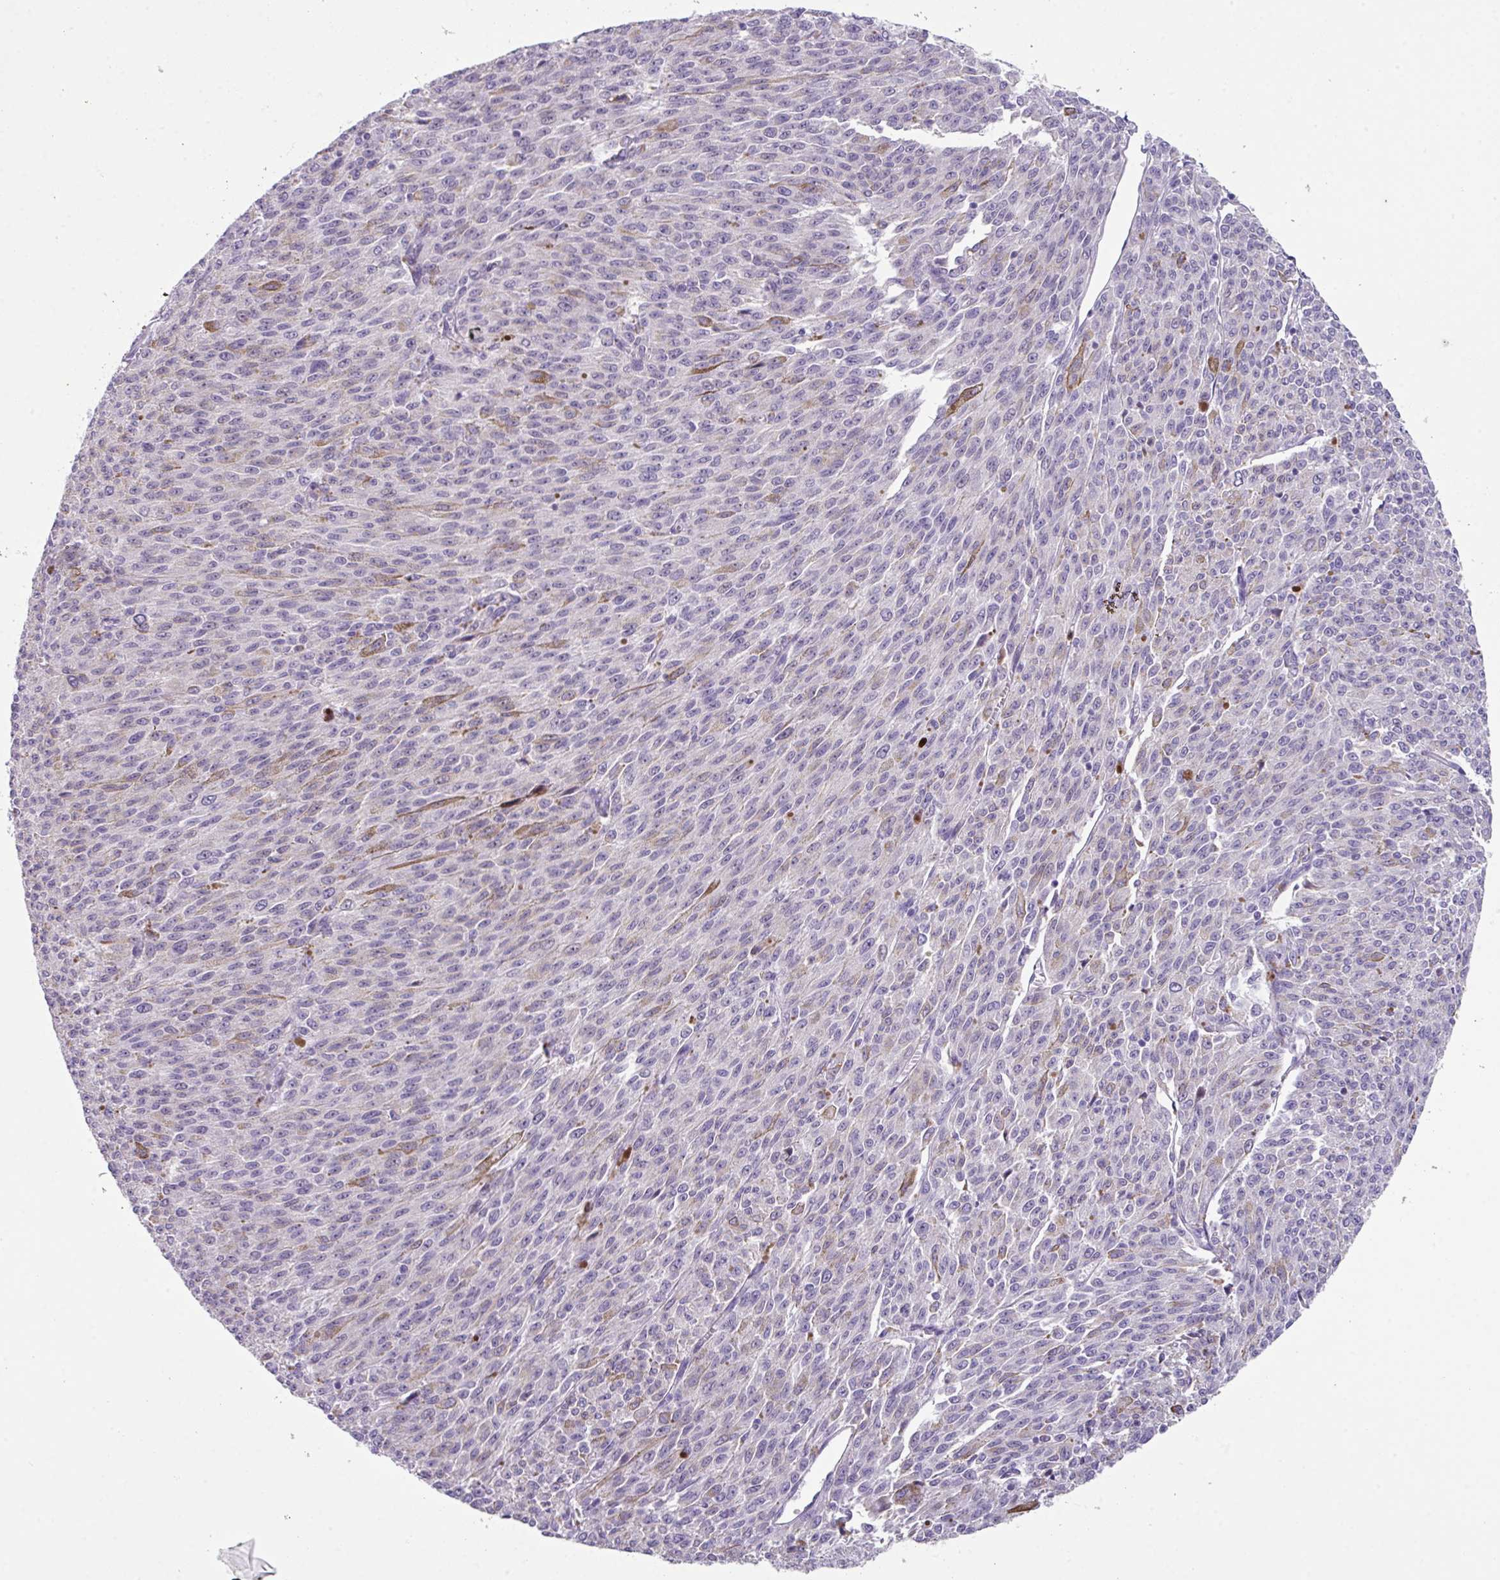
{"staining": {"intensity": "negative", "quantity": "none", "location": "none"}, "tissue": "melanoma", "cell_type": "Tumor cells", "image_type": "cancer", "snomed": [{"axis": "morphology", "description": "Malignant melanoma, NOS"}, {"axis": "topography", "description": "Skin"}], "caption": "Immunohistochemistry of human malignant melanoma shows no expression in tumor cells.", "gene": "ZFP3", "patient": {"sex": "female", "age": 52}}